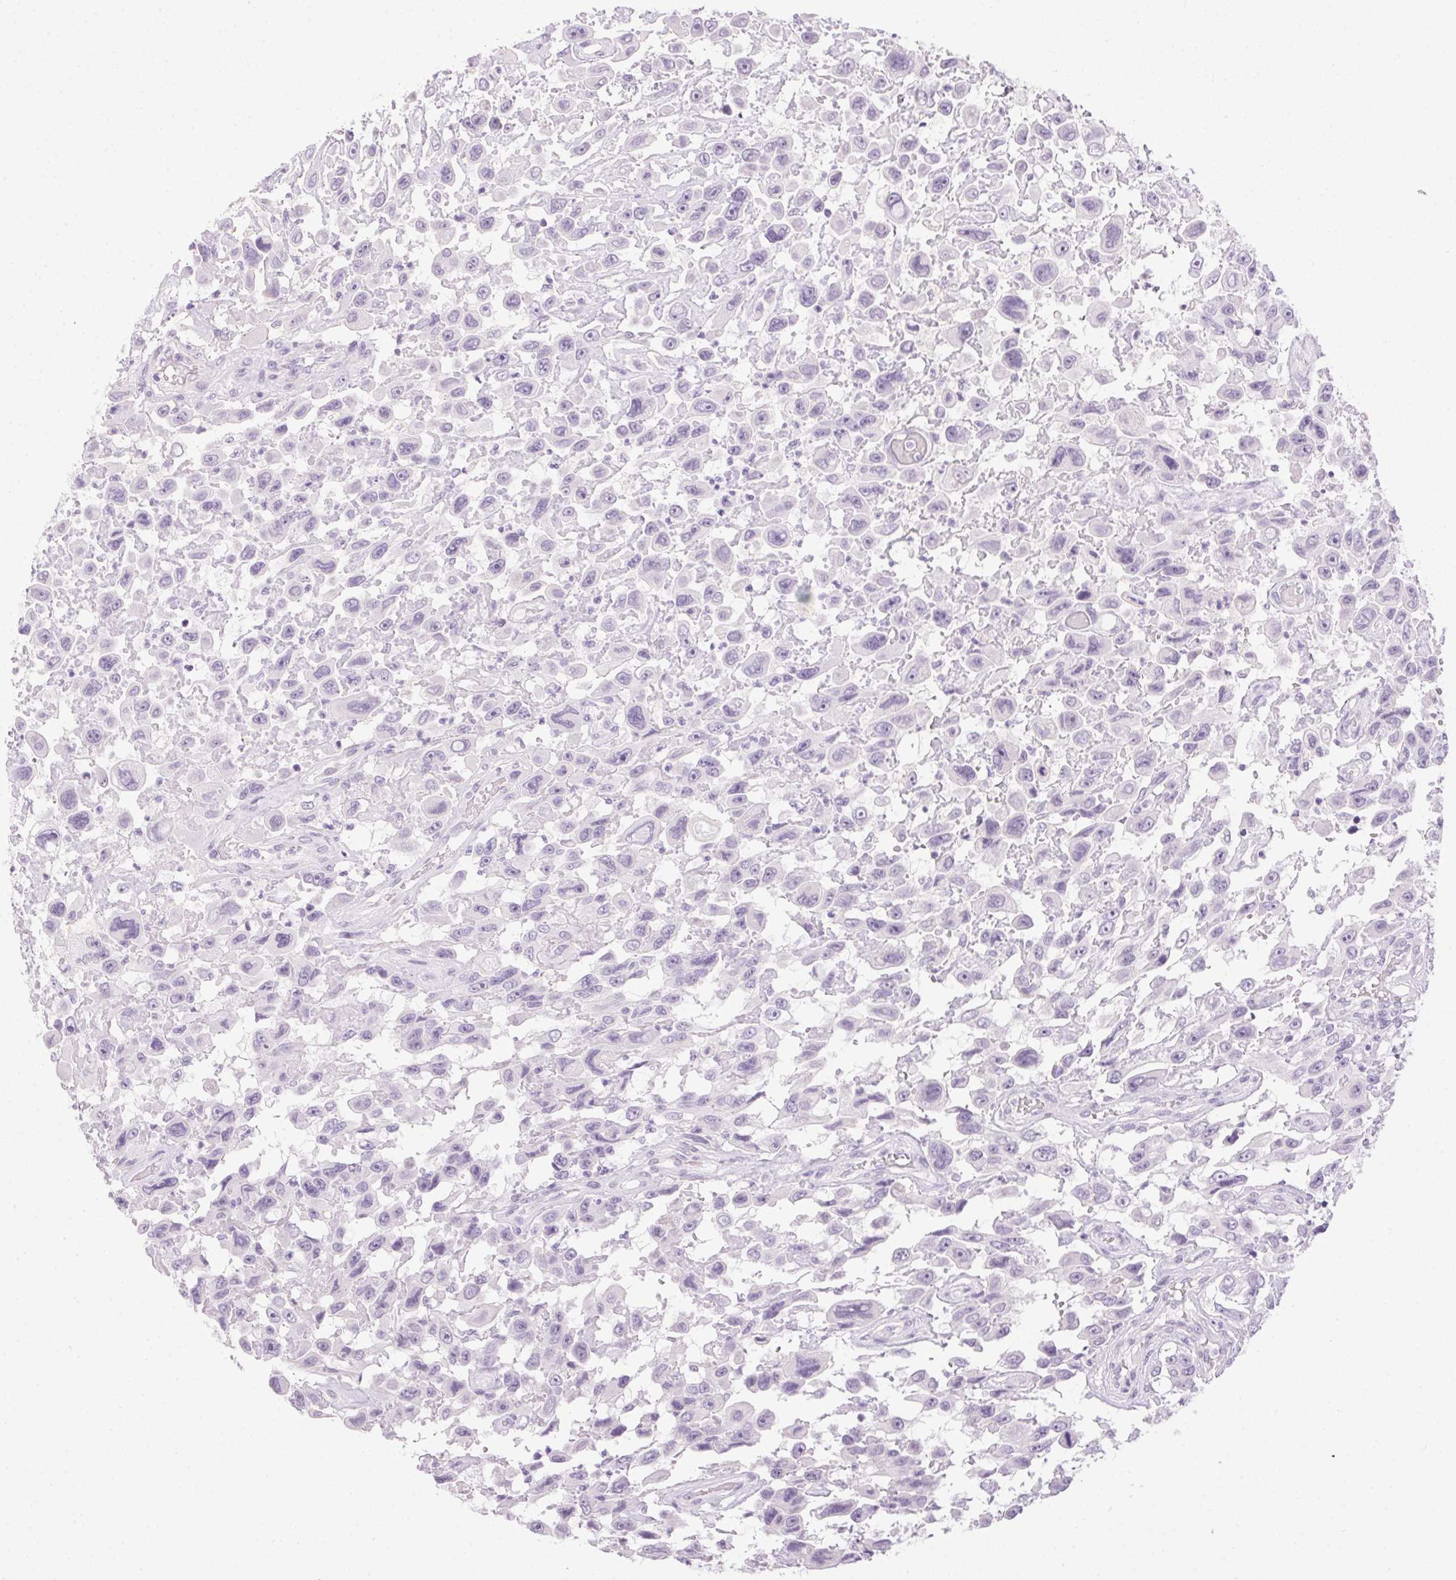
{"staining": {"intensity": "negative", "quantity": "none", "location": "none"}, "tissue": "urothelial cancer", "cell_type": "Tumor cells", "image_type": "cancer", "snomed": [{"axis": "morphology", "description": "Urothelial carcinoma, High grade"}, {"axis": "topography", "description": "Urinary bladder"}], "caption": "Protein analysis of urothelial cancer reveals no significant expression in tumor cells.", "gene": "POPDC2", "patient": {"sex": "male", "age": 53}}